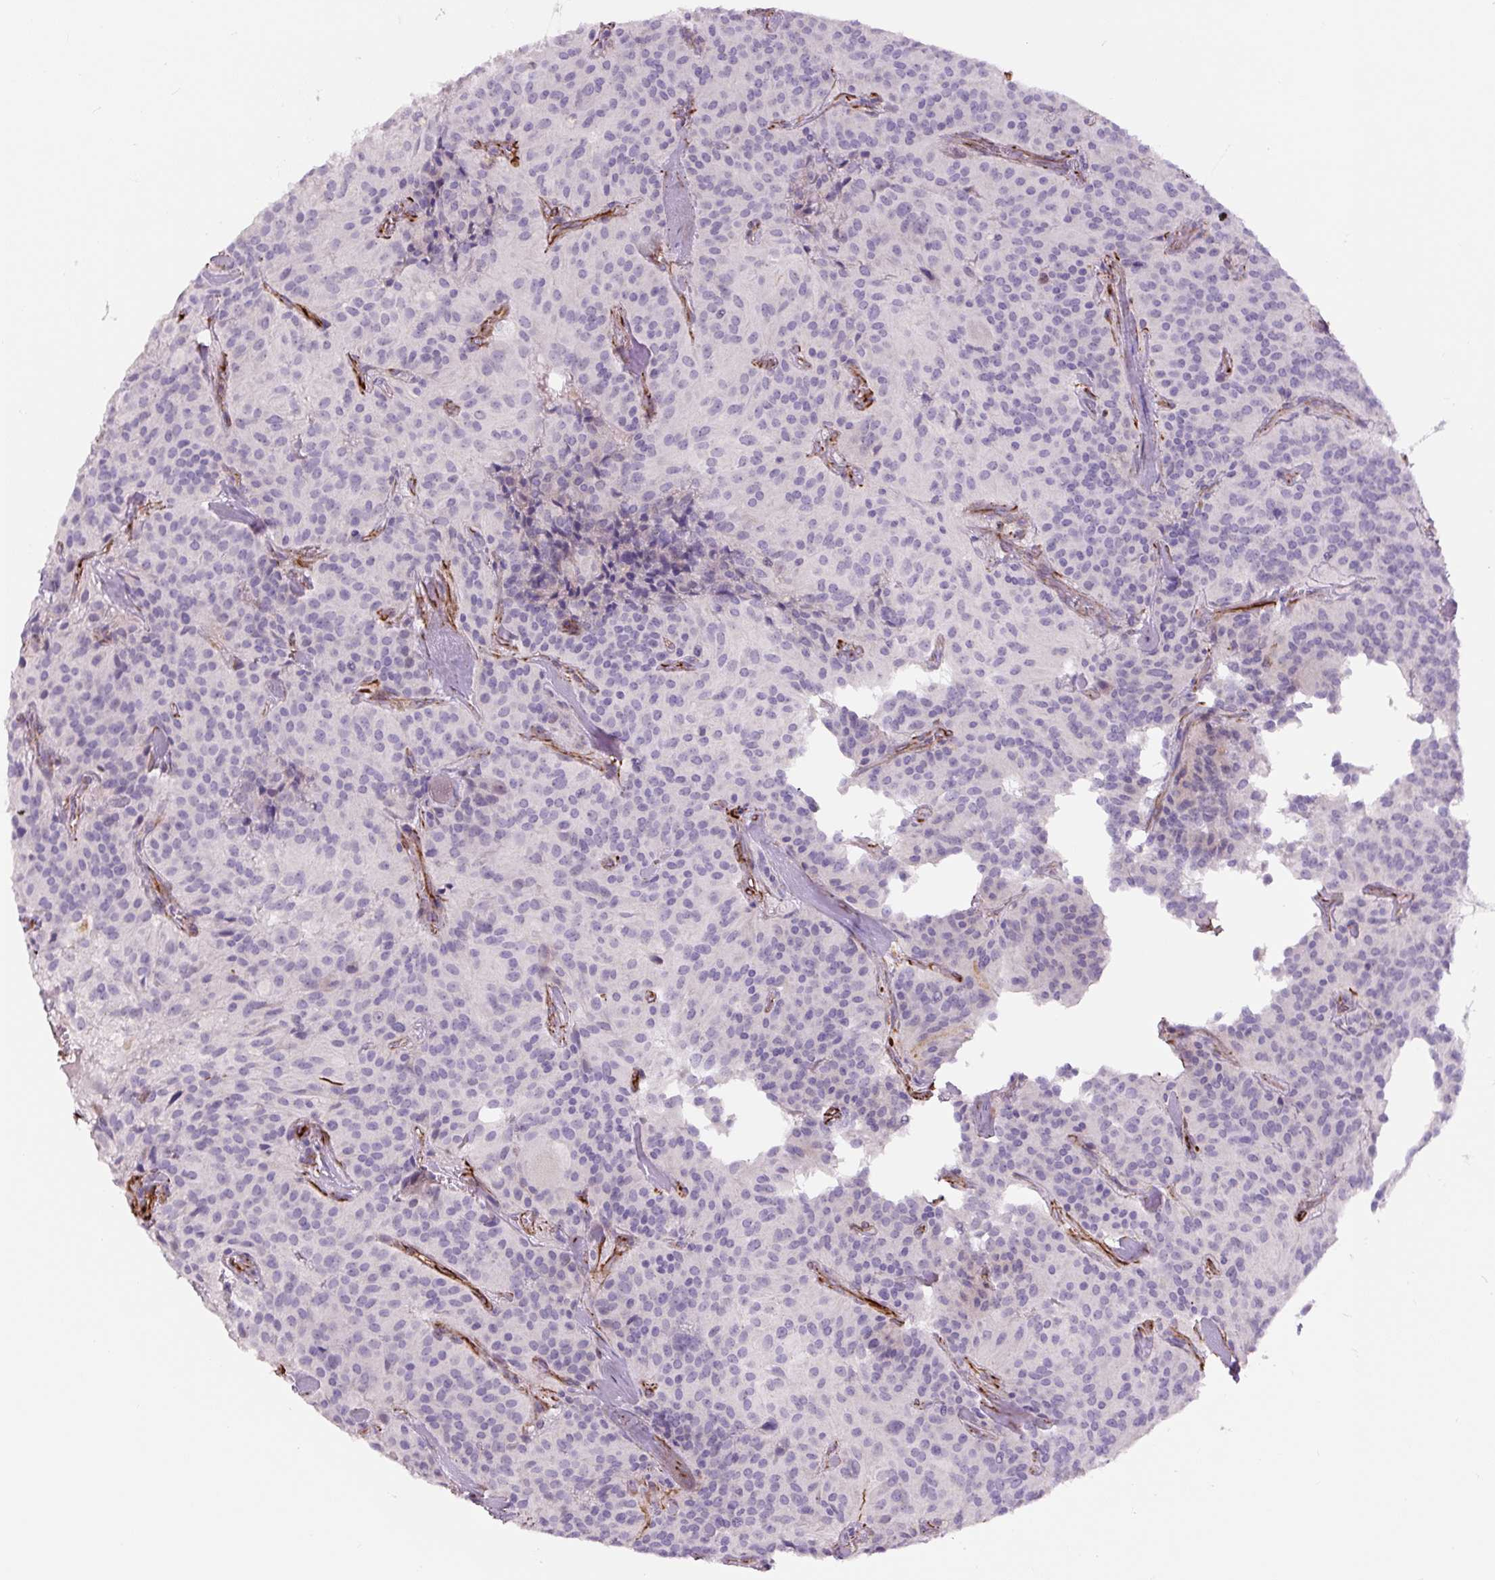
{"staining": {"intensity": "negative", "quantity": "none", "location": "none"}, "tissue": "glioma", "cell_type": "Tumor cells", "image_type": "cancer", "snomed": [{"axis": "morphology", "description": "Glioma, malignant, Low grade"}, {"axis": "topography", "description": "Brain"}], "caption": "This is a histopathology image of immunohistochemistry (IHC) staining of glioma, which shows no positivity in tumor cells.", "gene": "NES", "patient": {"sex": "male", "age": 42}}